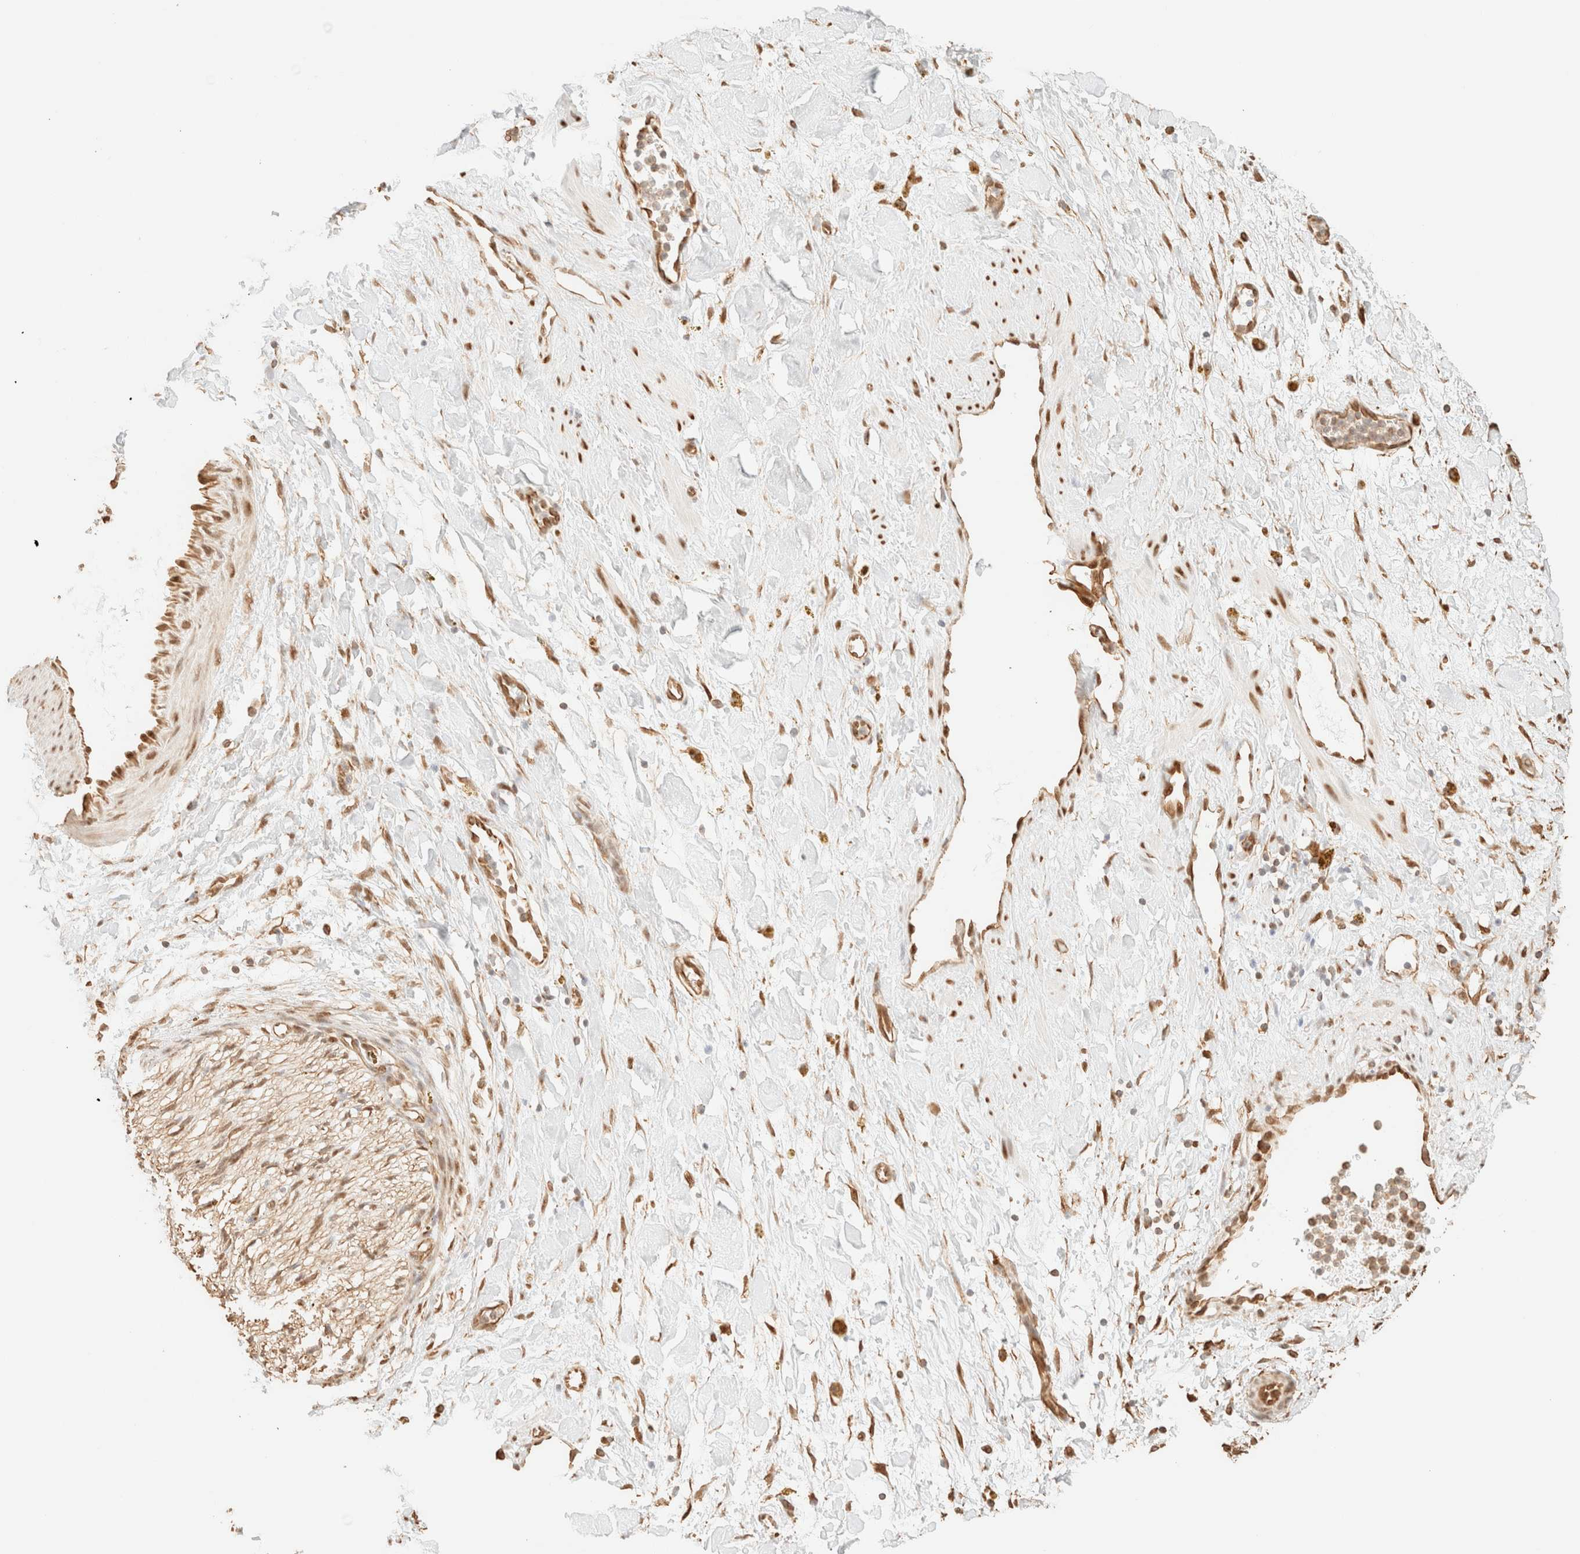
{"staining": {"intensity": "moderate", "quantity": ">75%", "location": "cytoplasmic/membranous,nuclear"}, "tissue": "adipose tissue", "cell_type": "Adipocytes", "image_type": "normal", "snomed": [{"axis": "morphology", "description": "Normal tissue, NOS"}, {"axis": "topography", "description": "Kidney"}, {"axis": "topography", "description": "Peripheral nerve tissue"}], "caption": "This is a histology image of immunohistochemistry staining of benign adipose tissue, which shows moderate expression in the cytoplasmic/membranous,nuclear of adipocytes.", "gene": "ZSCAN18", "patient": {"sex": "male", "age": 7}}